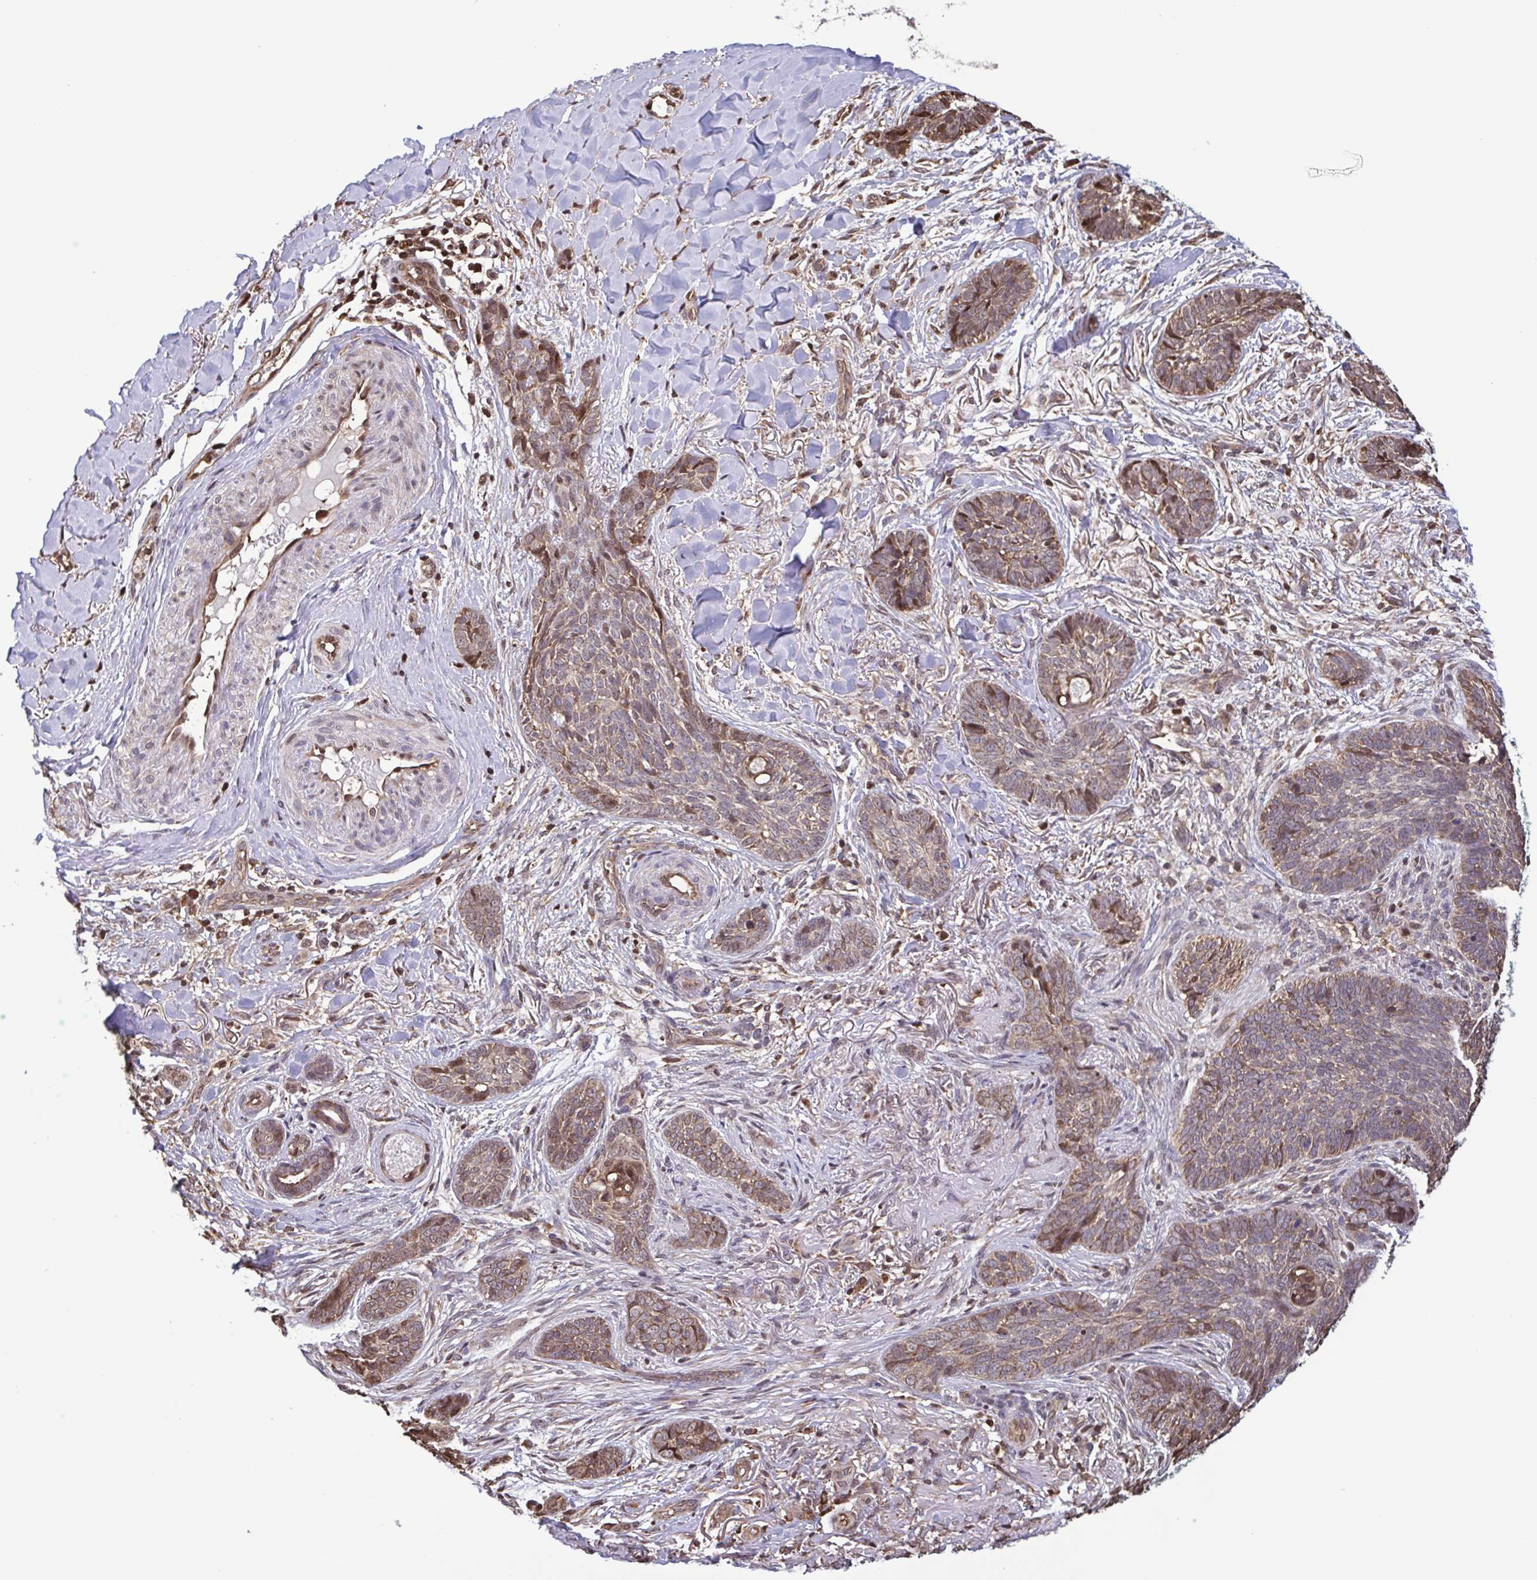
{"staining": {"intensity": "weak", "quantity": ">75%", "location": "cytoplasmic/membranous"}, "tissue": "skin cancer", "cell_type": "Tumor cells", "image_type": "cancer", "snomed": [{"axis": "morphology", "description": "Basal cell carcinoma"}, {"axis": "topography", "description": "Skin"}, {"axis": "topography", "description": "Skin of face"}], "caption": "DAB (3,3'-diaminobenzidine) immunohistochemical staining of human basal cell carcinoma (skin) exhibits weak cytoplasmic/membranous protein positivity in approximately >75% of tumor cells.", "gene": "SEC63", "patient": {"sex": "male", "age": 88}}